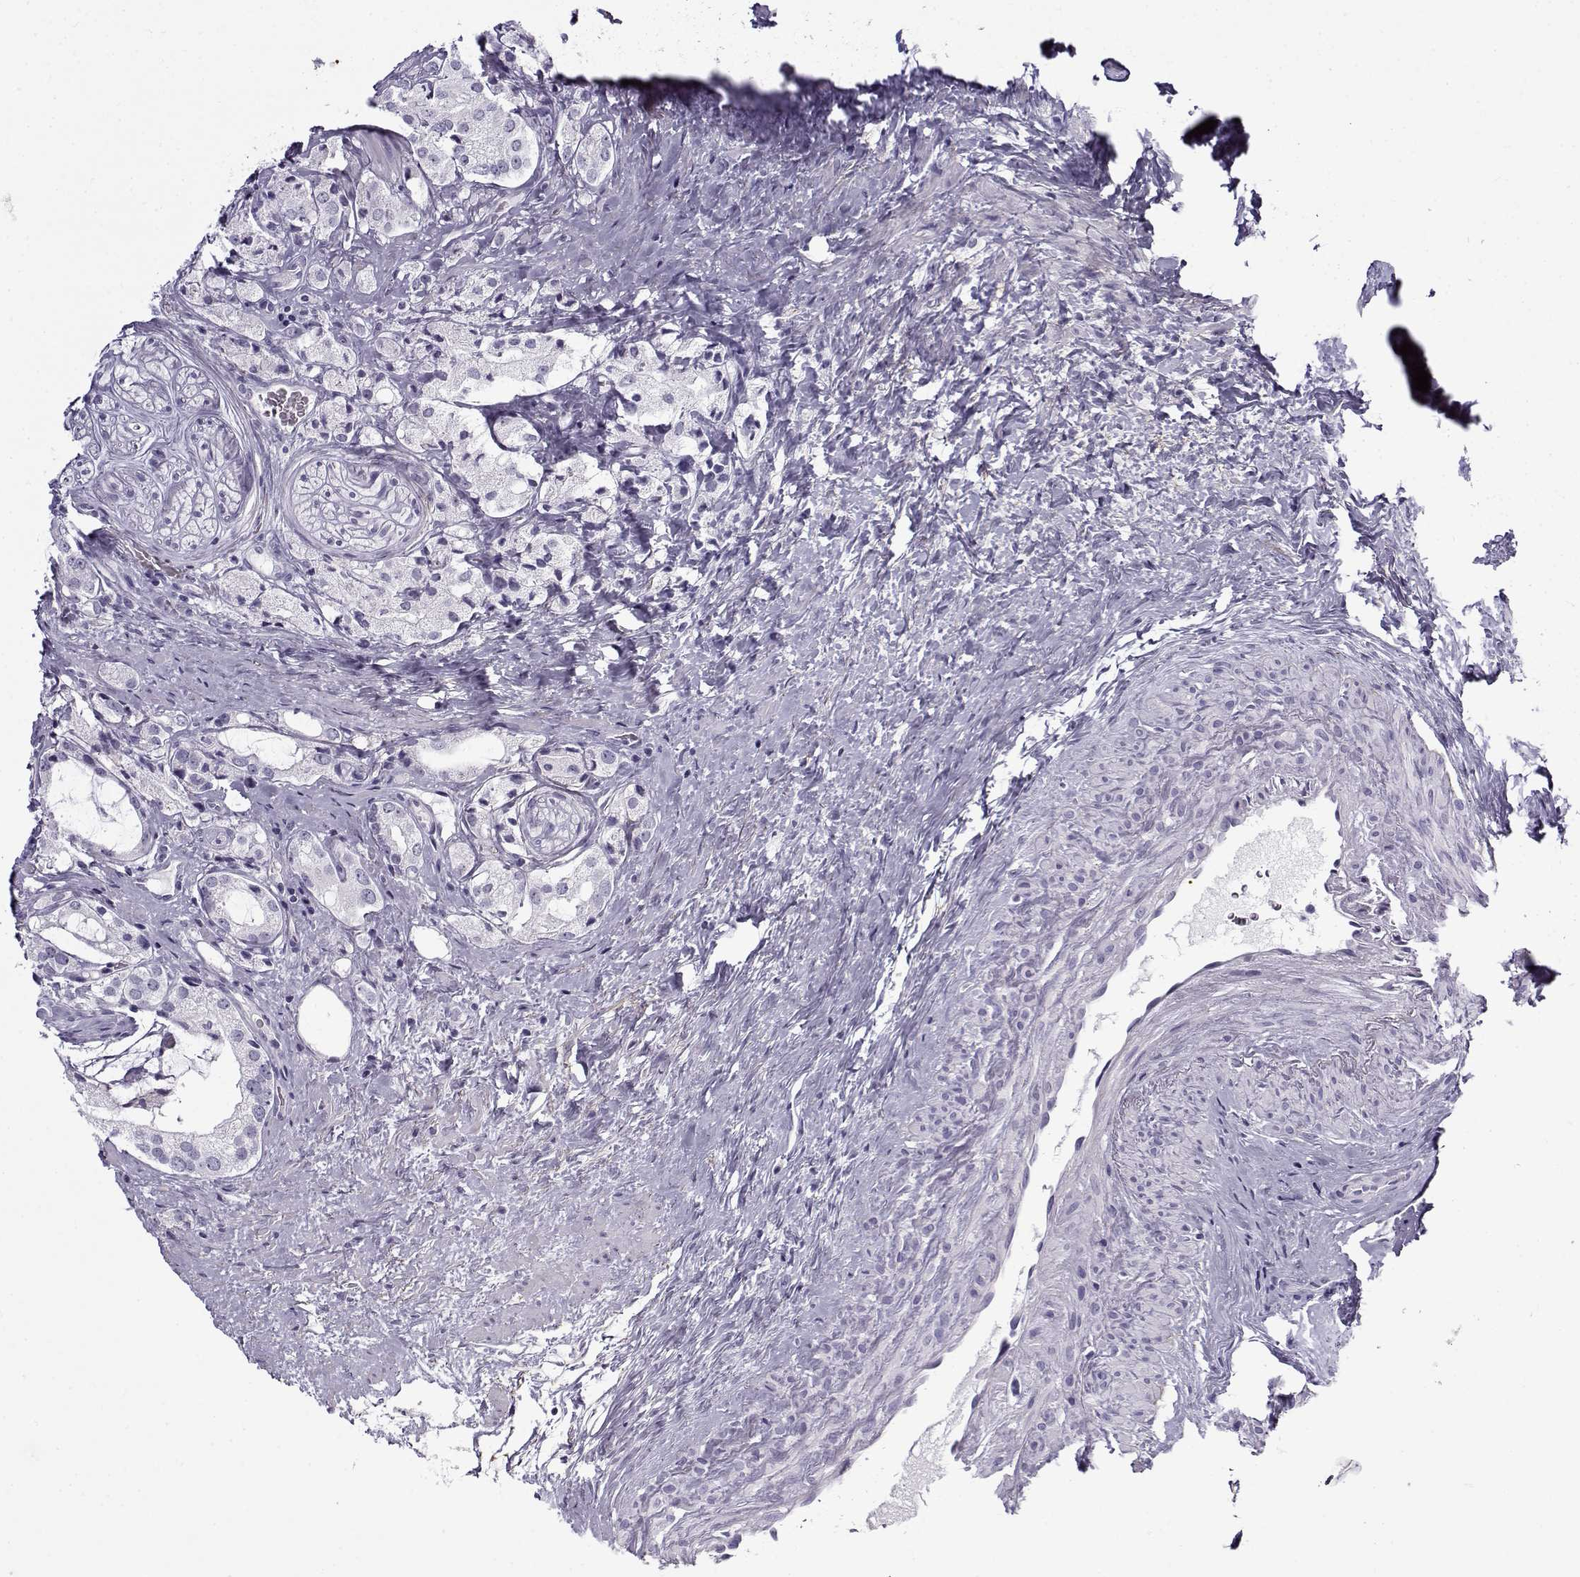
{"staining": {"intensity": "negative", "quantity": "none", "location": "none"}, "tissue": "prostate cancer", "cell_type": "Tumor cells", "image_type": "cancer", "snomed": [{"axis": "morphology", "description": "Adenocarcinoma, NOS"}, {"axis": "topography", "description": "Prostate"}], "caption": "A high-resolution image shows immunohistochemistry (IHC) staining of prostate cancer (adenocarcinoma), which reveals no significant positivity in tumor cells. (Stains: DAB immunohistochemistry with hematoxylin counter stain, Microscopy: brightfield microscopy at high magnification).", "gene": "GTSF1L", "patient": {"sex": "male", "age": 66}}